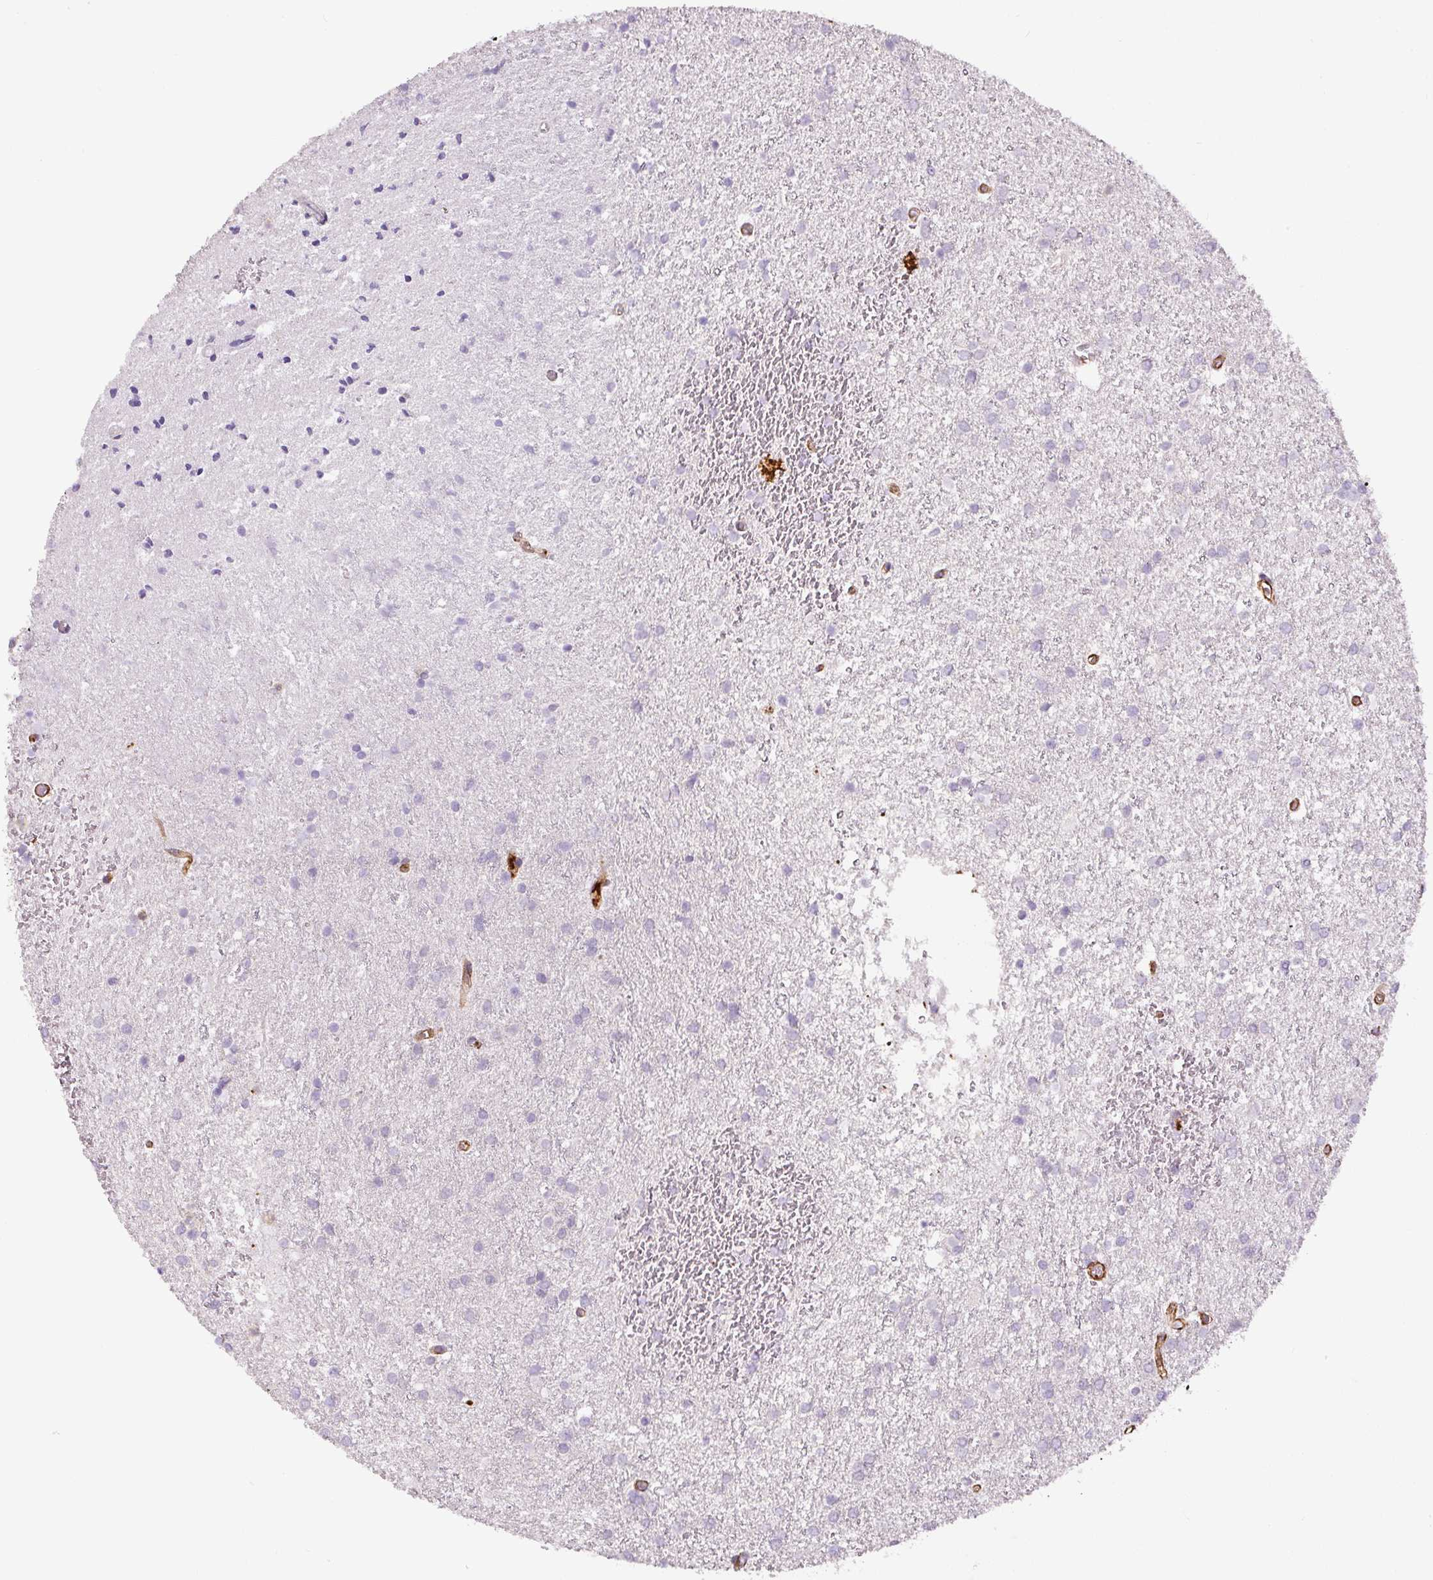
{"staining": {"intensity": "negative", "quantity": "none", "location": "none"}, "tissue": "glioma", "cell_type": "Tumor cells", "image_type": "cancer", "snomed": [{"axis": "morphology", "description": "Glioma, malignant, High grade"}, {"axis": "topography", "description": "Brain"}], "caption": "Immunohistochemical staining of glioma demonstrates no significant expression in tumor cells.", "gene": "MYL12A", "patient": {"sex": "female", "age": 50}}